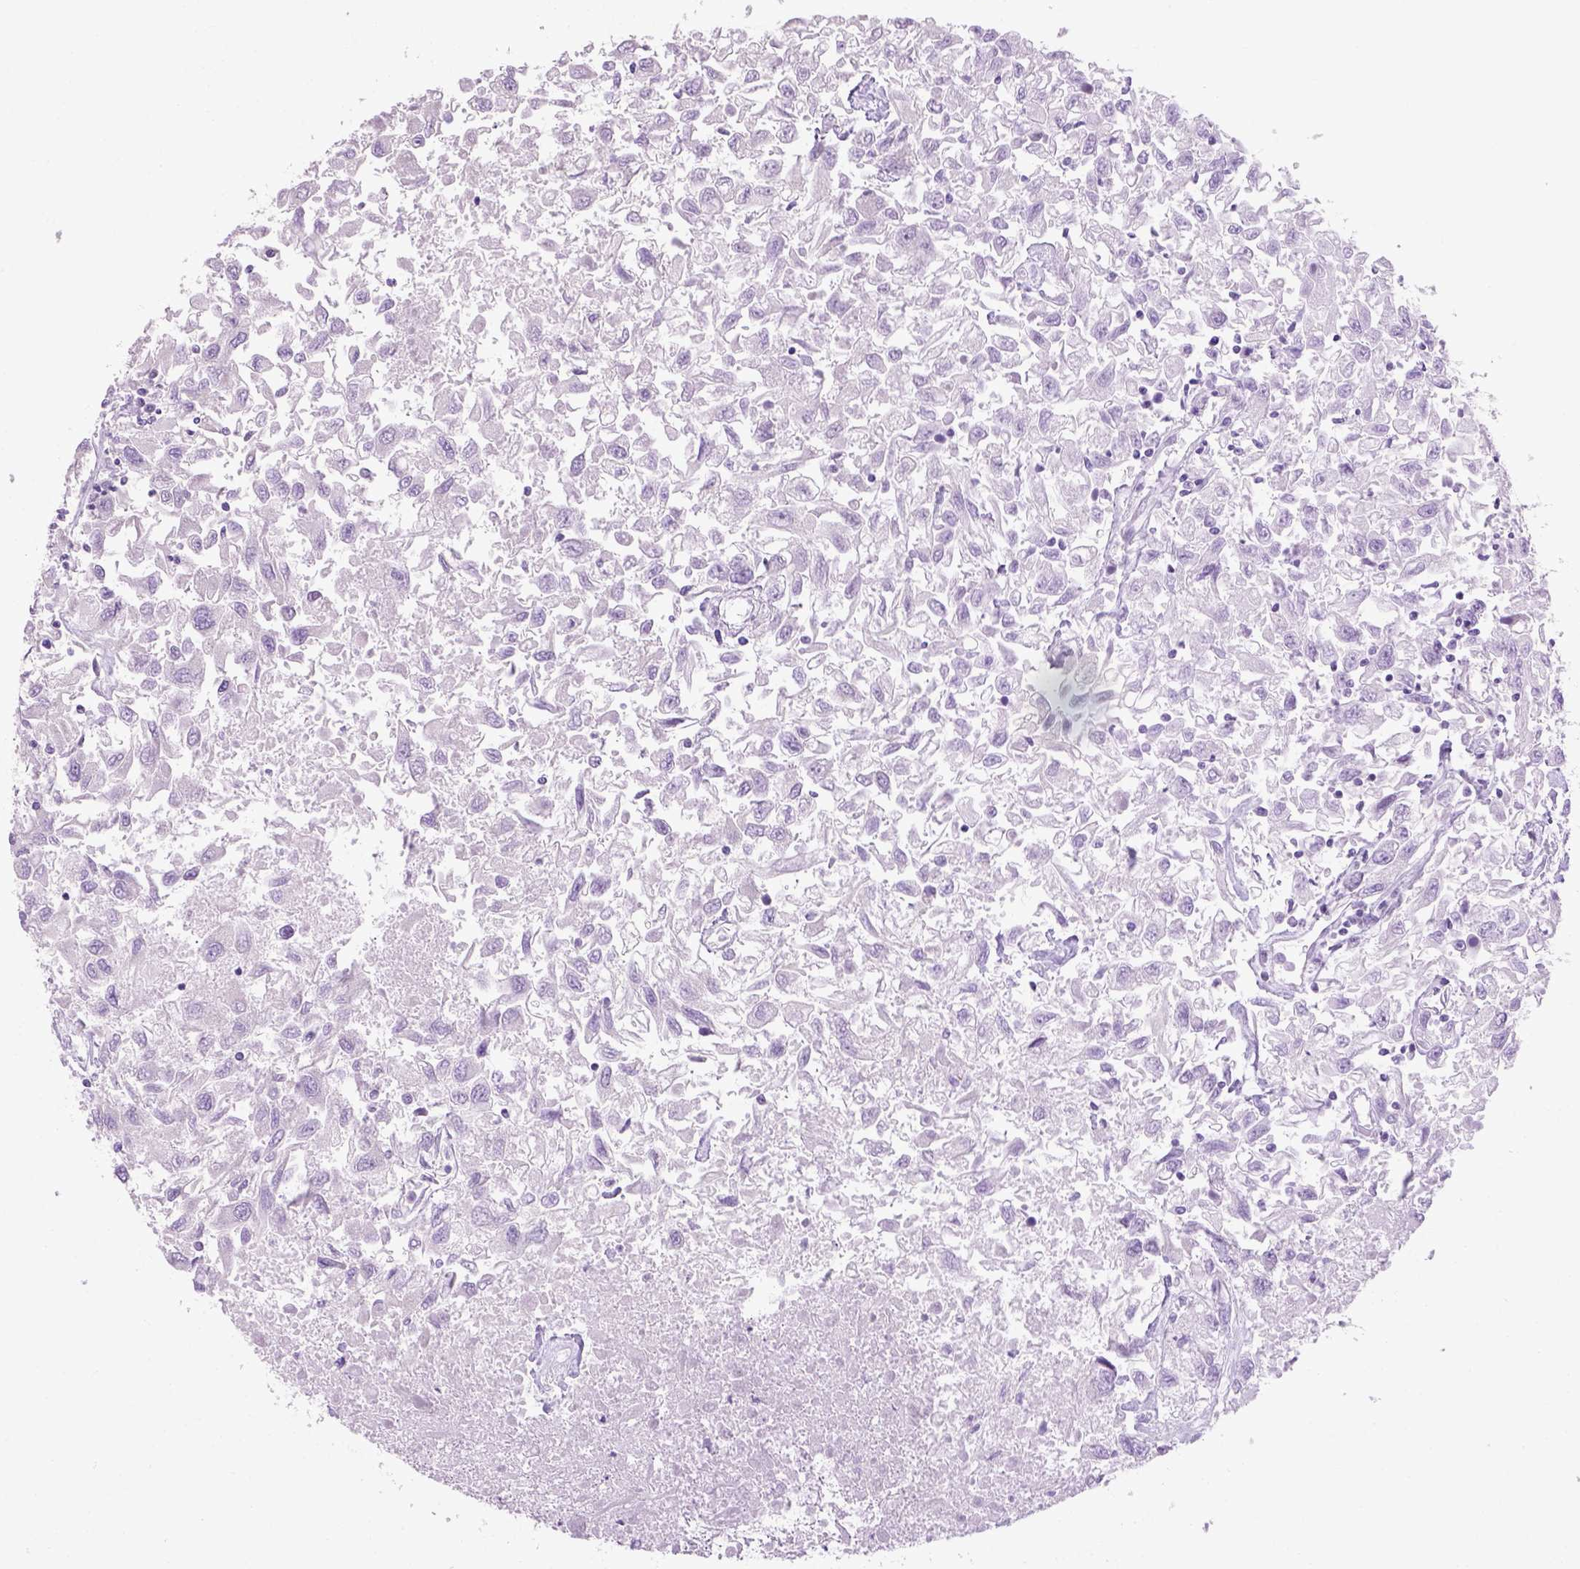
{"staining": {"intensity": "negative", "quantity": "none", "location": "none"}, "tissue": "renal cancer", "cell_type": "Tumor cells", "image_type": "cancer", "snomed": [{"axis": "morphology", "description": "Adenocarcinoma, NOS"}, {"axis": "topography", "description": "Kidney"}], "caption": "Adenocarcinoma (renal) stained for a protein using immunohistochemistry (IHC) demonstrates no positivity tumor cells.", "gene": "CYP24A1", "patient": {"sex": "female", "age": 76}}